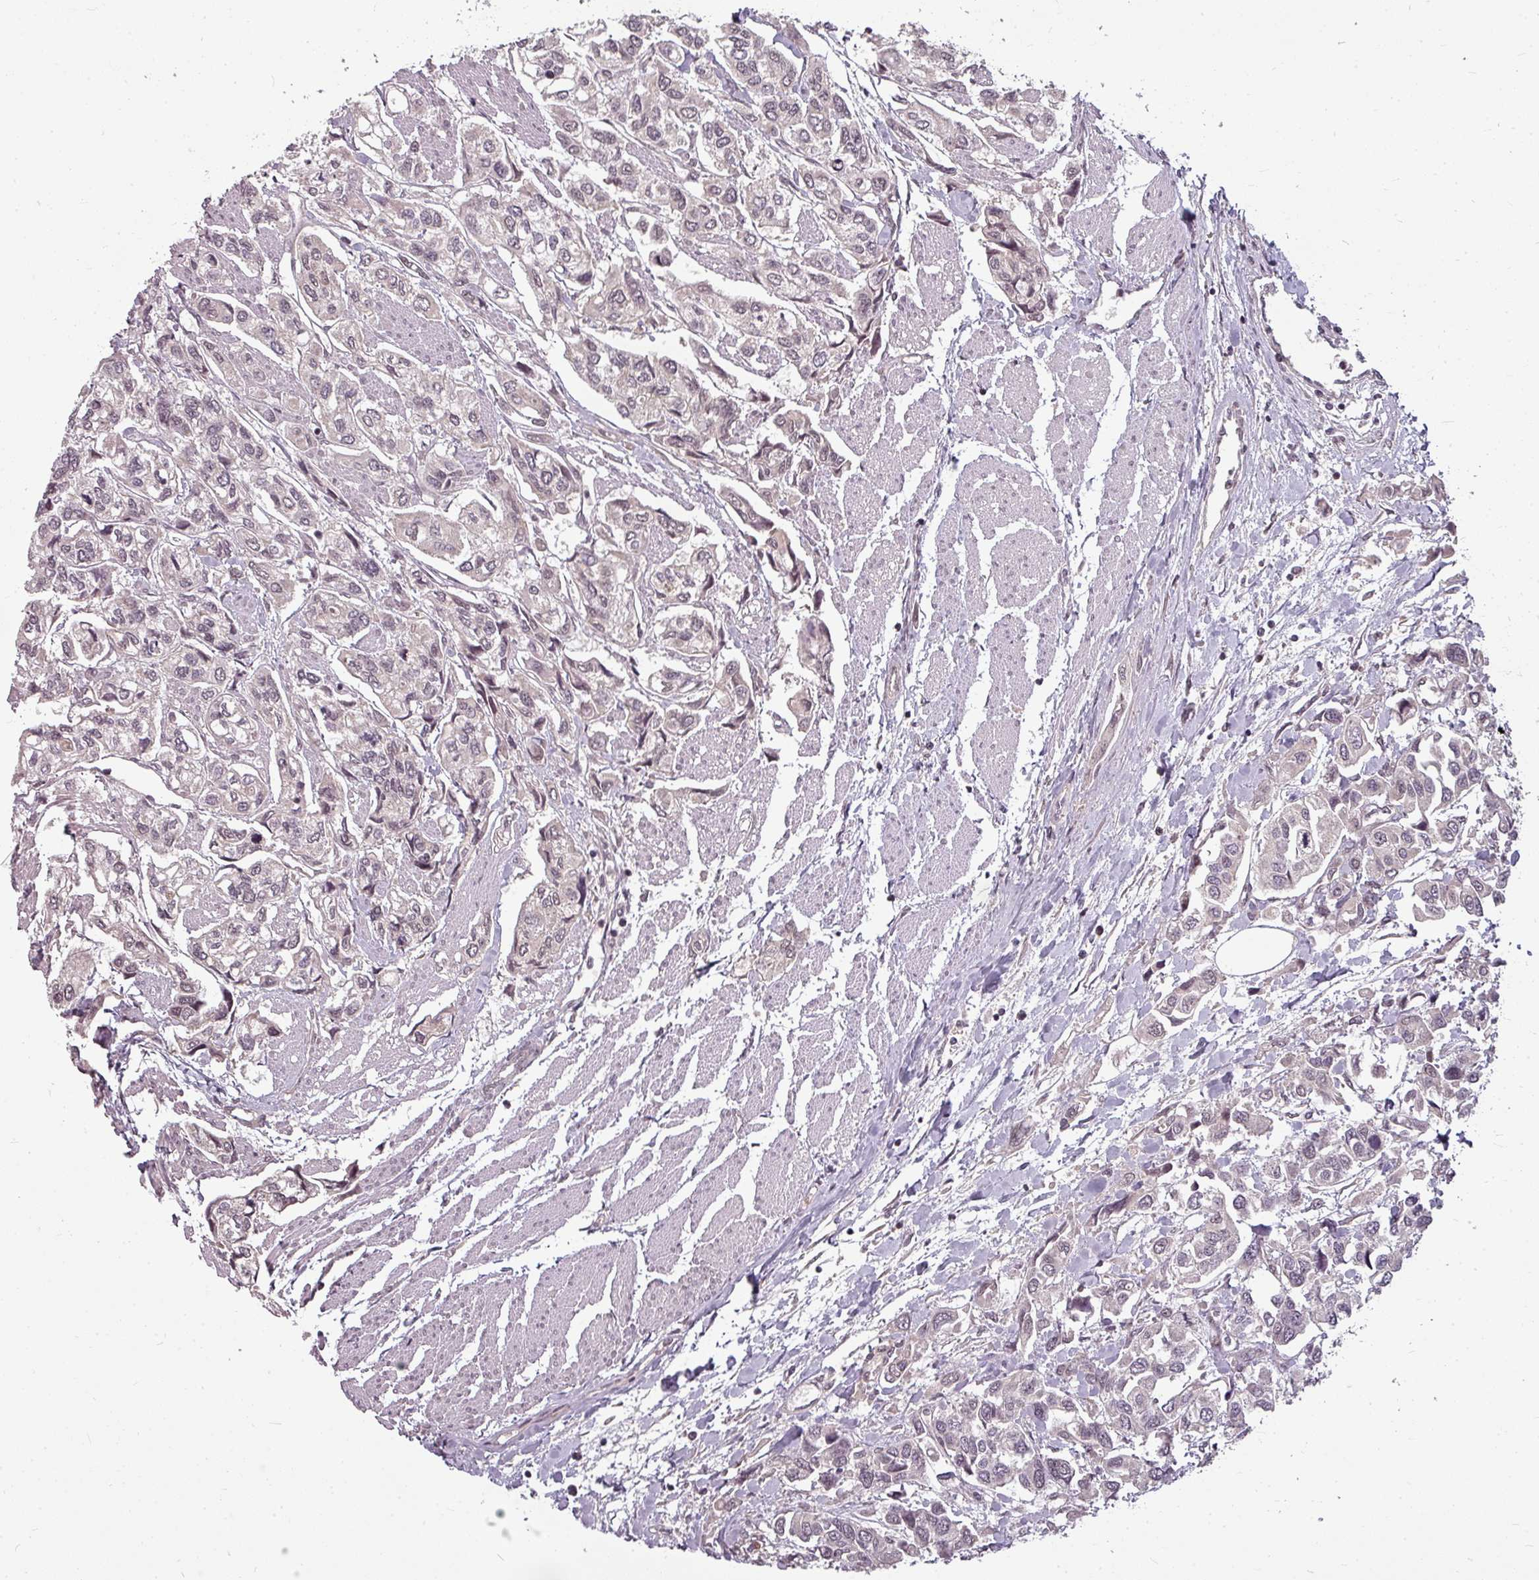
{"staining": {"intensity": "negative", "quantity": "none", "location": "none"}, "tissue": "urothelial cancer", "cell_type": "Tumor cells", "image_type": "cancer", "snomed": [{"axis": "morphology", "description": "Urothelial carcinoma, High grade"}, {"axis": "topography", "description": "Urinary bladder"}], "caption": "IHC photomicrograph of neoplastic tissue: human urothelial cancer stained with DAB (3,3'-diaminobenzidine) exhibits no significant protein positivity in tumor cells.", "gene": "CLIC1", "patient": {"sex": "male", "age": 67}}